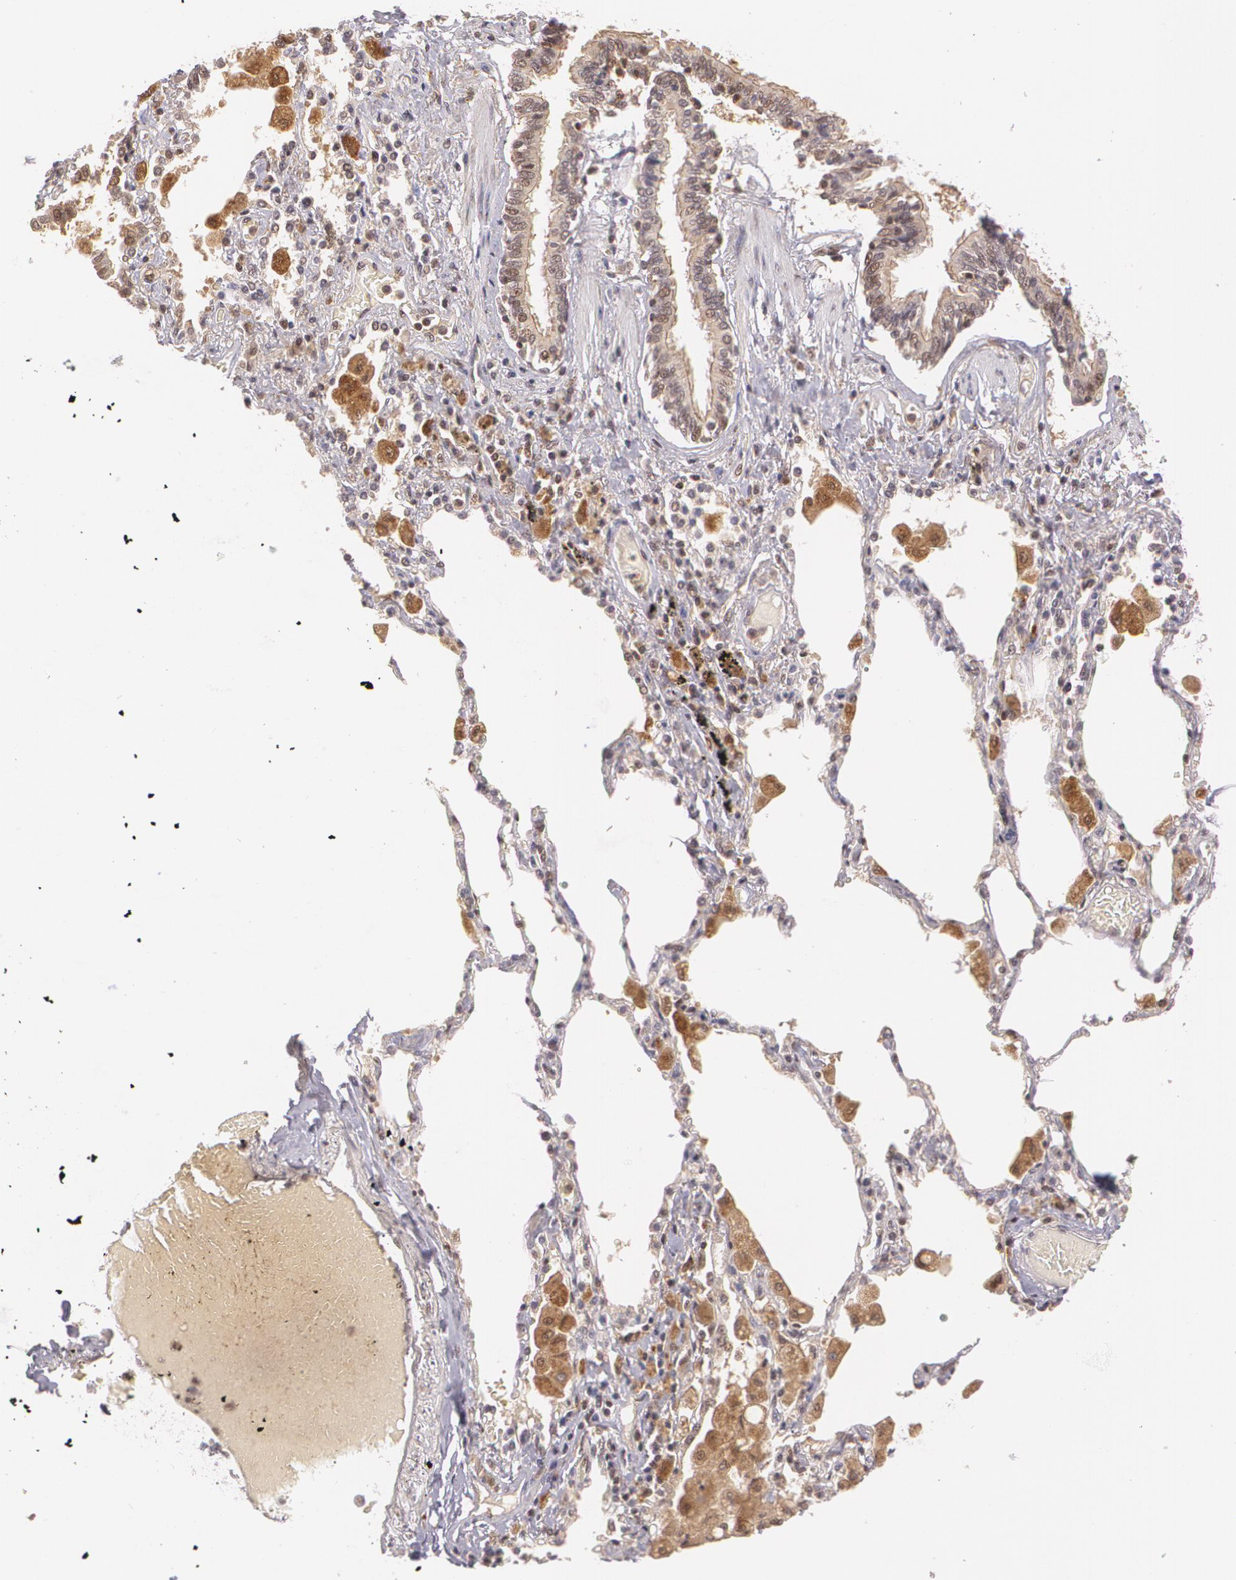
{"staining": {"intensity": "weak", "quantity": "25%-75%", "location": "cytoplasmic/membranous,nuclear"}, "tissue": "bronchus", "cell_type": "Respiratory epithelial cells", "image_type": "normal", "snomed": [{"axis": "morphology", "description": "Normal tissue, NOS"}, {"axis": "morphology", "description": "Squamous cell carcinoma, NOS"}, {"axis": "topography", "description": "Bronchus"}, {"axis": "topography", "description": "Lung"}], "caption": "Protein staining reveals weak cytoplasmic/membranous,nuclear expression in about 25%-75% of respiratory epithelial cells in unremarkable bronchus. (Stains: DAB in brown, nuclei in blue, Microscopy: brightfield microscopy at high magnification).", "gene": "CUL2", "patient": {"sex": "female", "age": 47}}